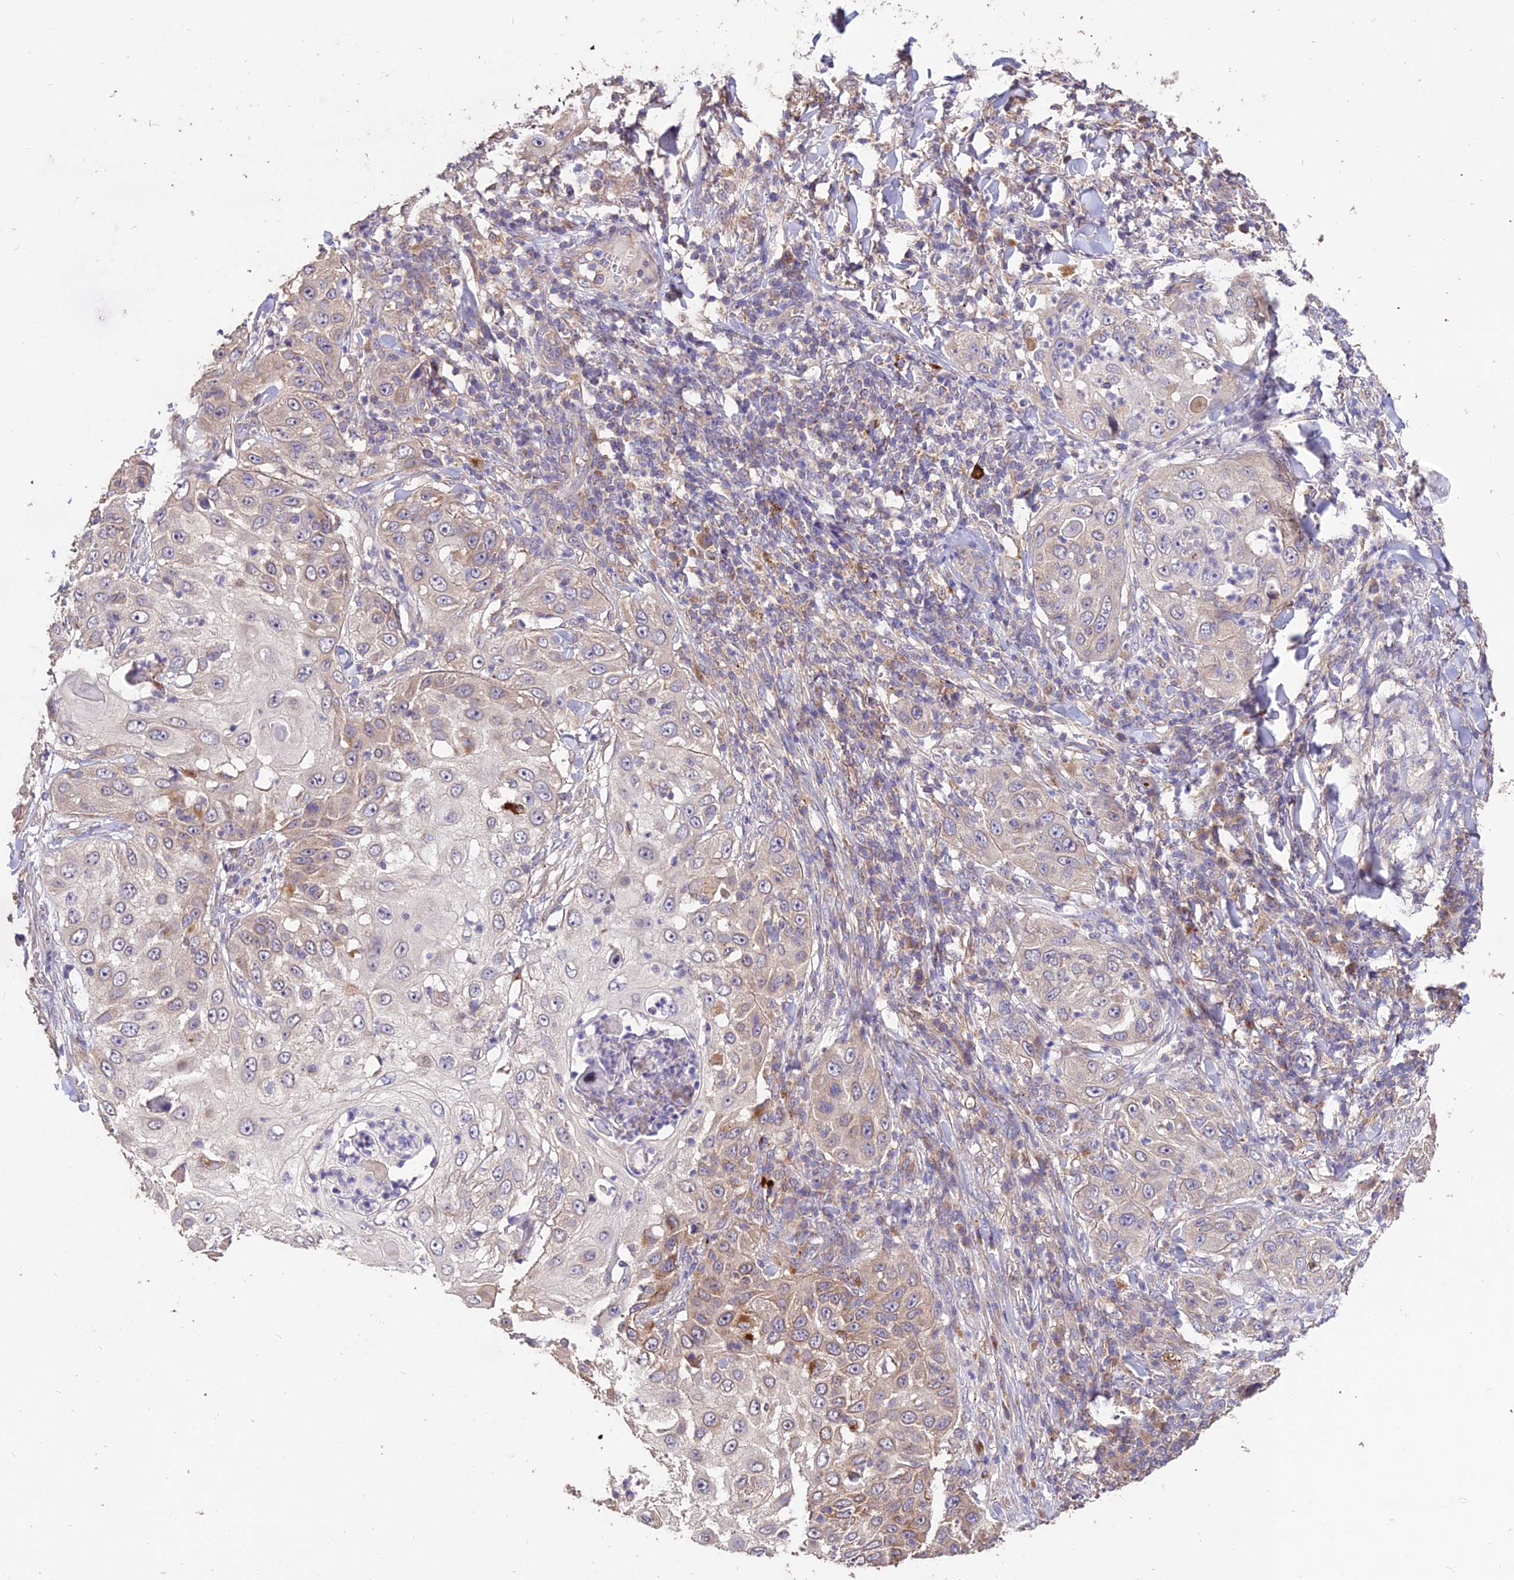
{"staining": {"intensity": "weak", "quantity": "25%-75%", "location": "cytoplasmic/membranous"}, "tissue": "skin cancer", "cell_type": "Tumor cells", "image_type": "cancer", "snomed": [{"axis": "morphology", "description": "Squamous cell carcinoma, NOS"}, {"axis": "topography", "description": "Skin"}], "caption": "This is an image of immunohistochemistry (IHC) staining of skin cancer (squamous cell carcinoma), which shows weak expression in the cytoplasmic/membranous of tumor cells.", "gene": "SDHD", "patient": {"sex": "female", "age": 44}}